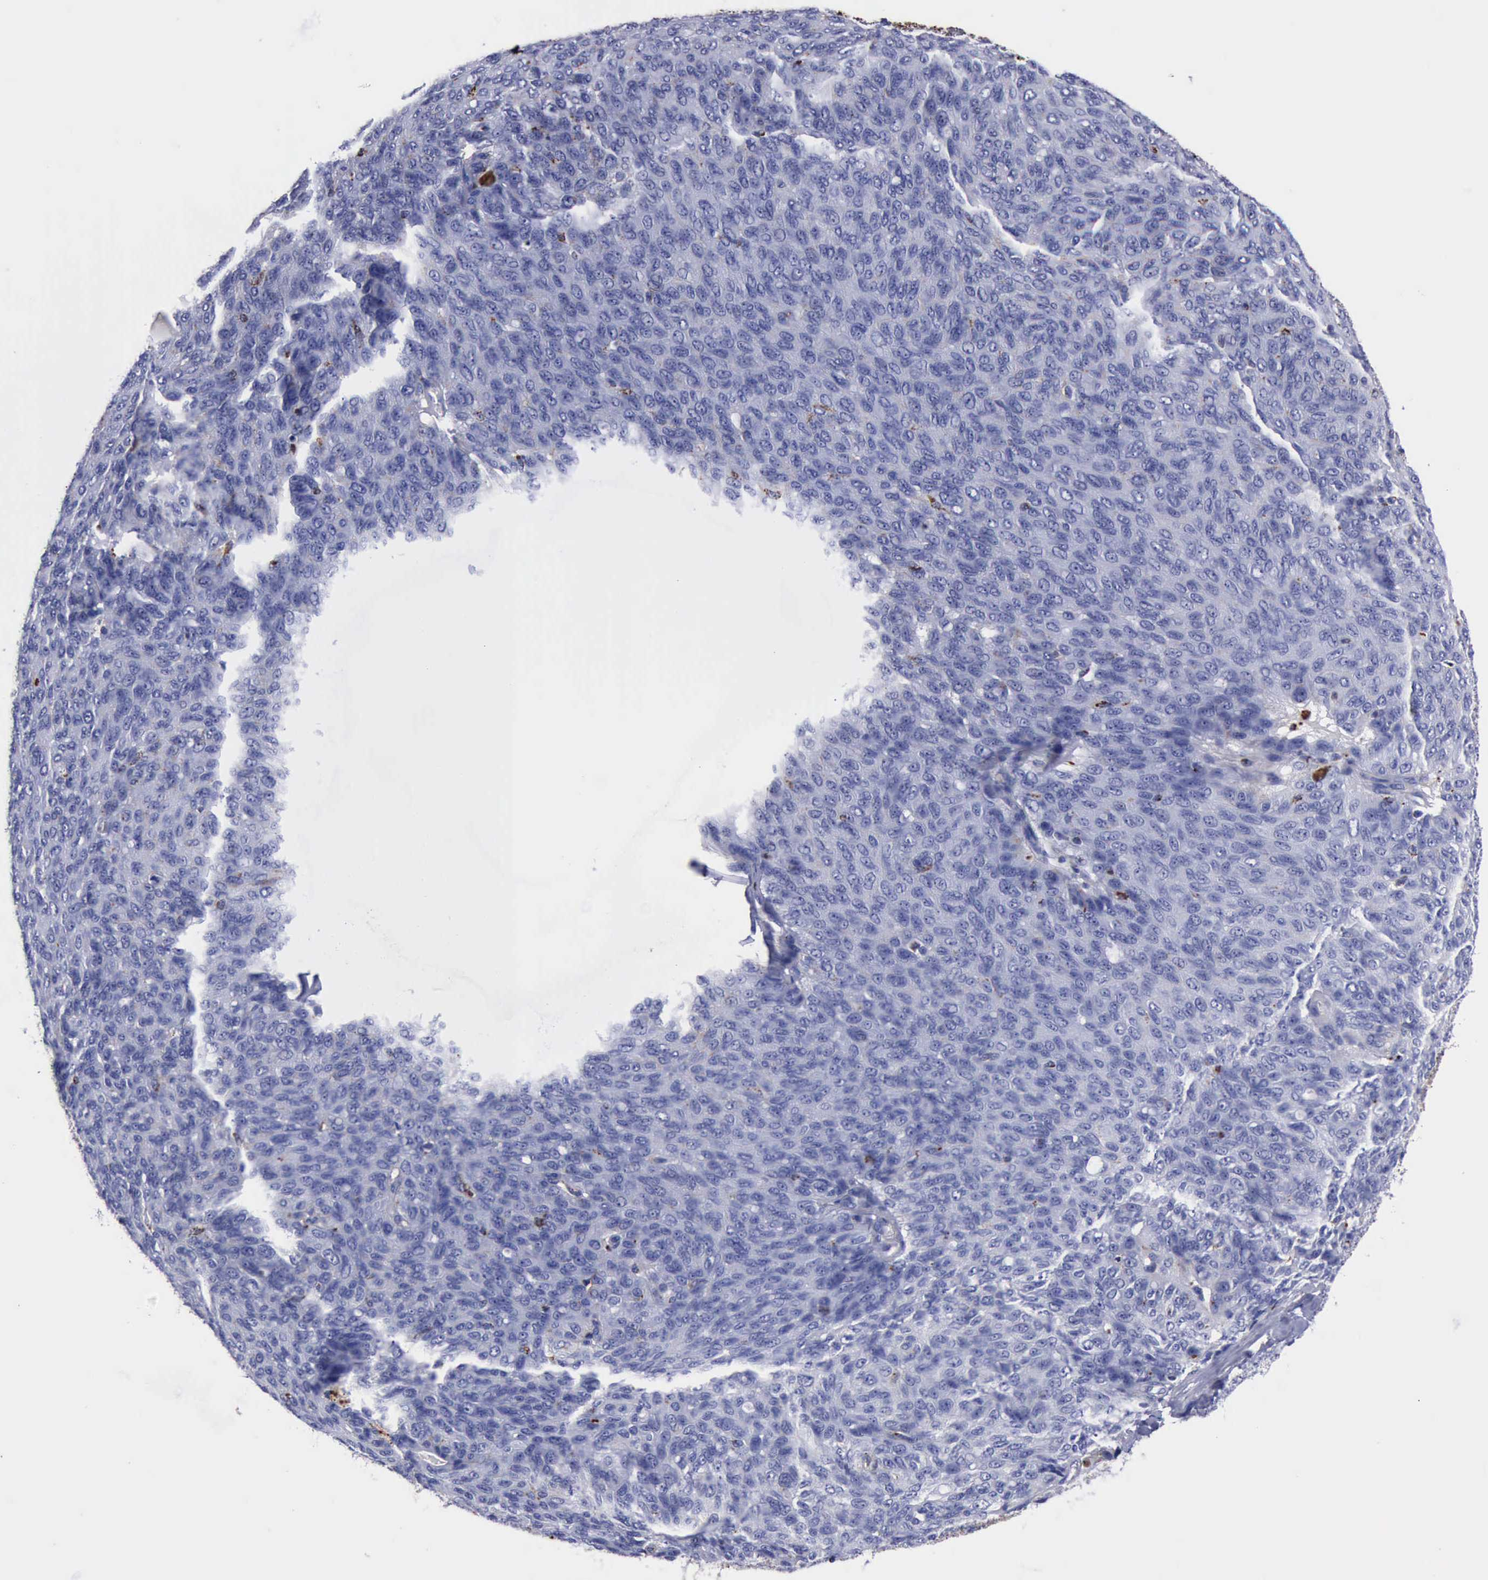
{"staining": {"intensity": "moderate", "quantity": "<25%", "location": "cytoplasmic/membranous"}, "tissue": "ovarian cancer", "cell_type": "Tumor cells", "image_type": "cancer", "snomed": [{"axis": "morphology", "description": "Carcinoma, endometroid"}, {"axis": "topography", "description": "Ovary"}], "caption": "Tumor cells reveal low levels of moderate cytoplasmic/membranous positivity in about <25% of cells in endometroid carcinoma (ovarian).", "gene": "CTSD", "patient": {"sex": "female", "age": 60}}